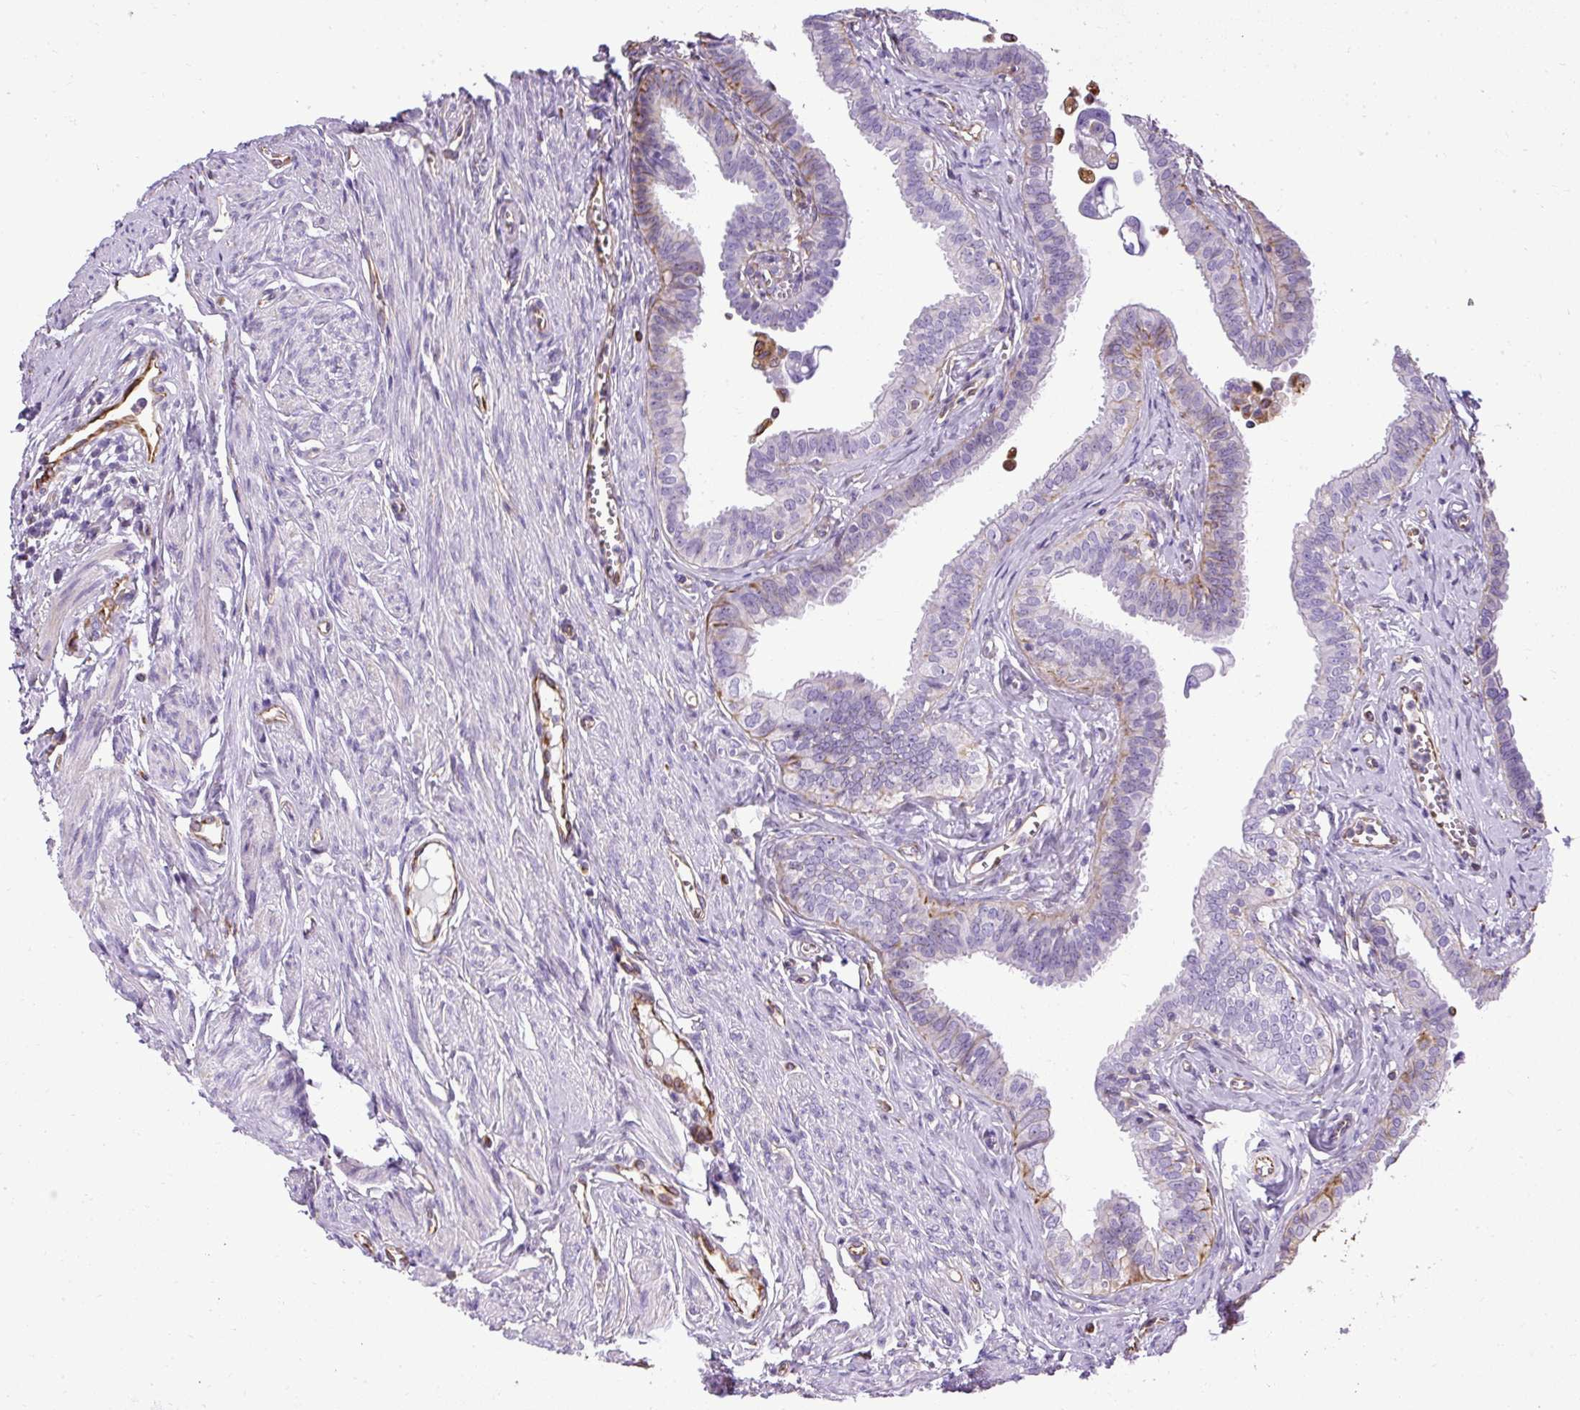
{"staining": {"intensity": "negative", "quantity": "none", "location": "none"}, "tissue": "fallopian tube", "cell_type": "Glandular cells", "image_type": "normal", "snomed": [{"axis": "morphology", "description": "Normal tissue, NOS"}, {"axis": "morphology", "description": "Carcinoma, NOS"}, {"axis": "topography", "description": "Fallopian tube"}, {"axis": "topography", "description": "Ovary"}], "caption": "Immunohistochemistry (IHC) histopathology image of benign fallopian tube stained for a protein (brown), which displays no positivity in glandular cells. Nuclei are stained in blue.", "gene": "PLS1", "patient": {"sex": "female", "age": 59}}